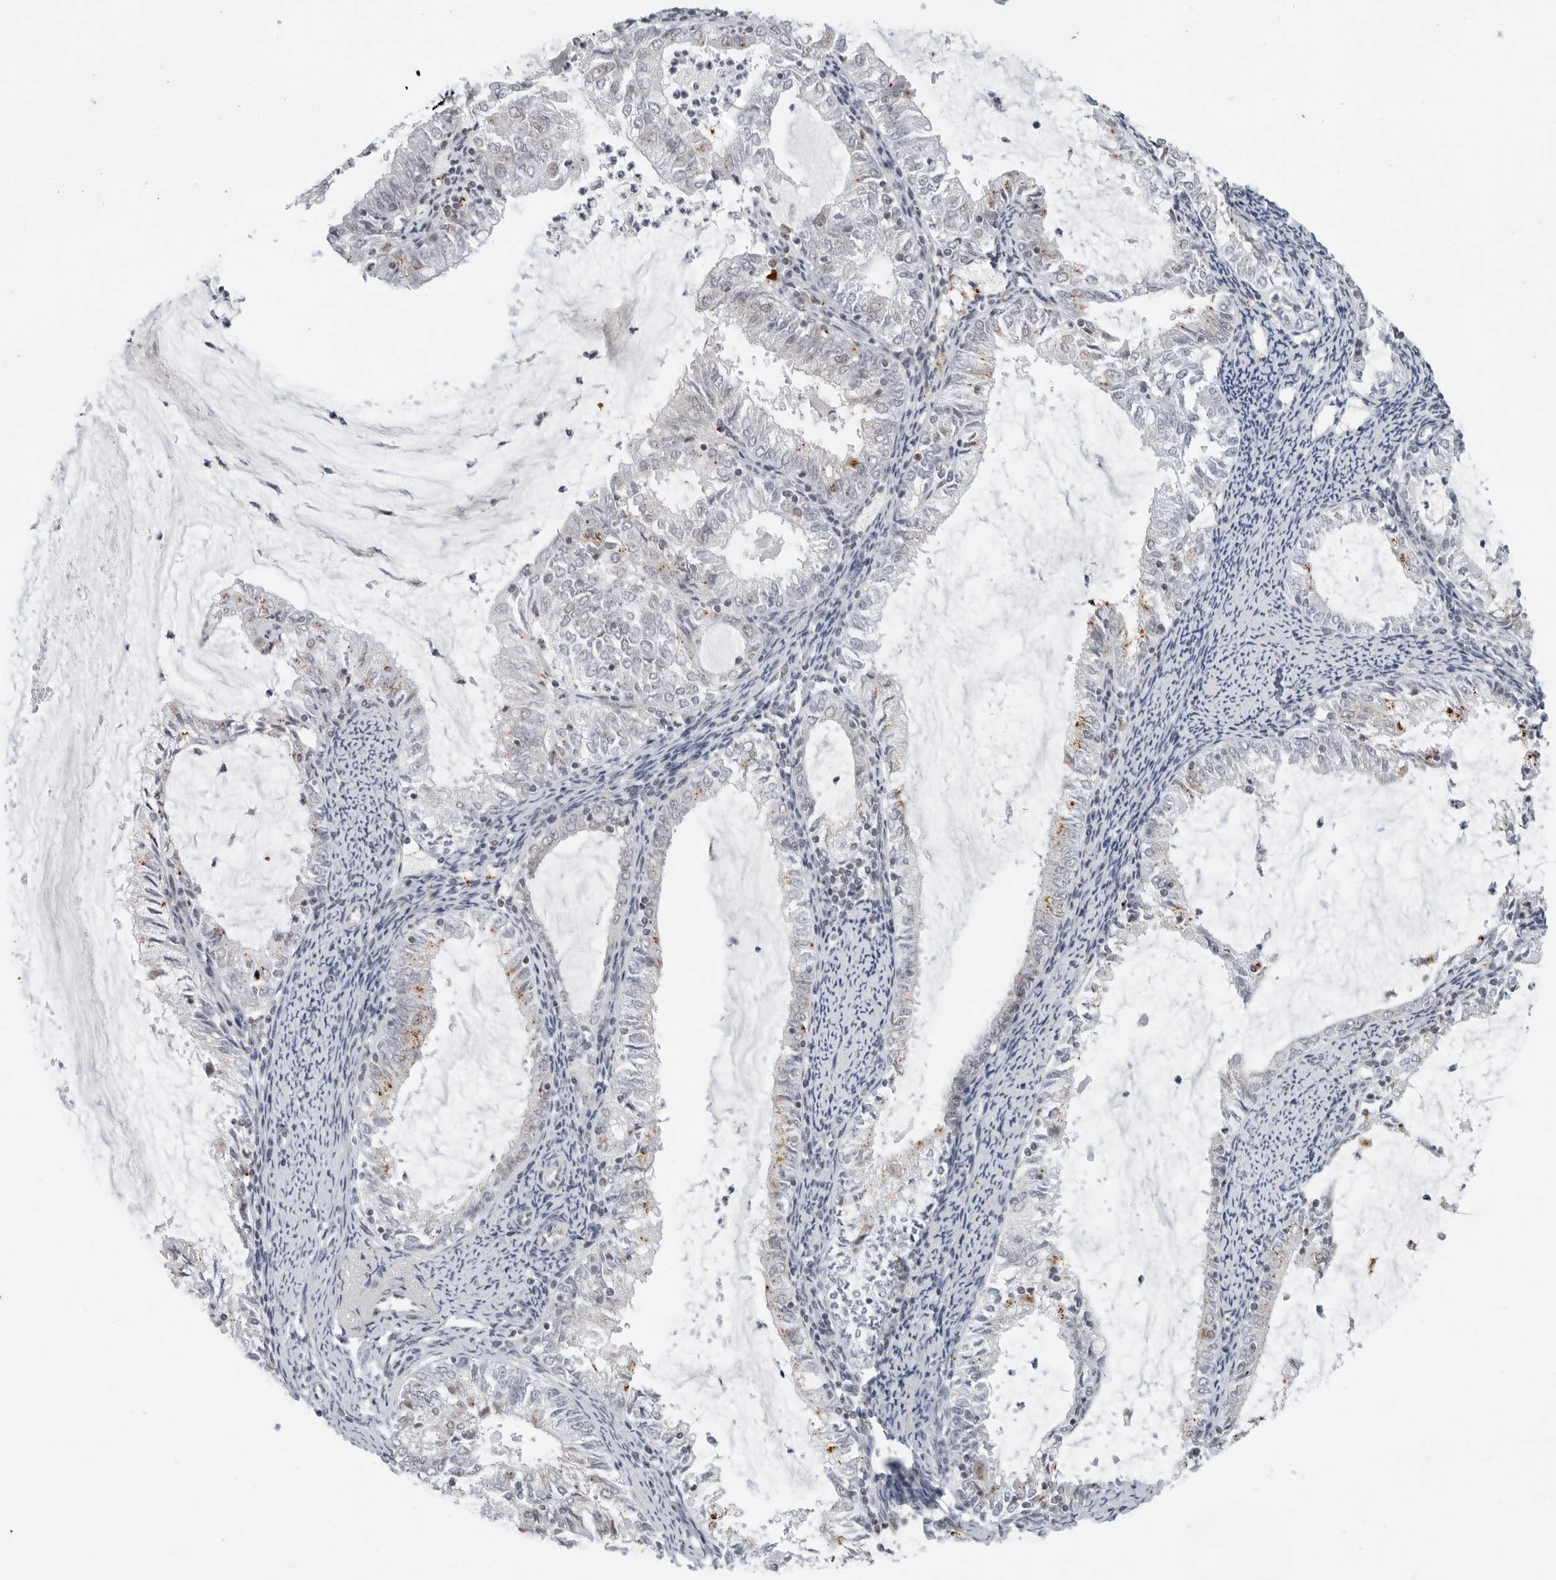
{"staining": {"intensity": "weak", "quantity": "<25%", "location": "cytoplasmic/membranous"}, "tissue": "endometrial cancer", "cell_type": "Tumor cells", "image_type": "cancer", "snomed": [{"axis": "morphology", "description": "Adenocarcinoma, NOS"}, {"axis": "topography", "description": "Endometrium"}], "caption": "Image shows no protein expression in tumor cells of endometrial adenocarcinoma tissue.", "gene": "TOX4", "patient": {"sex": "female", "age": 57}}